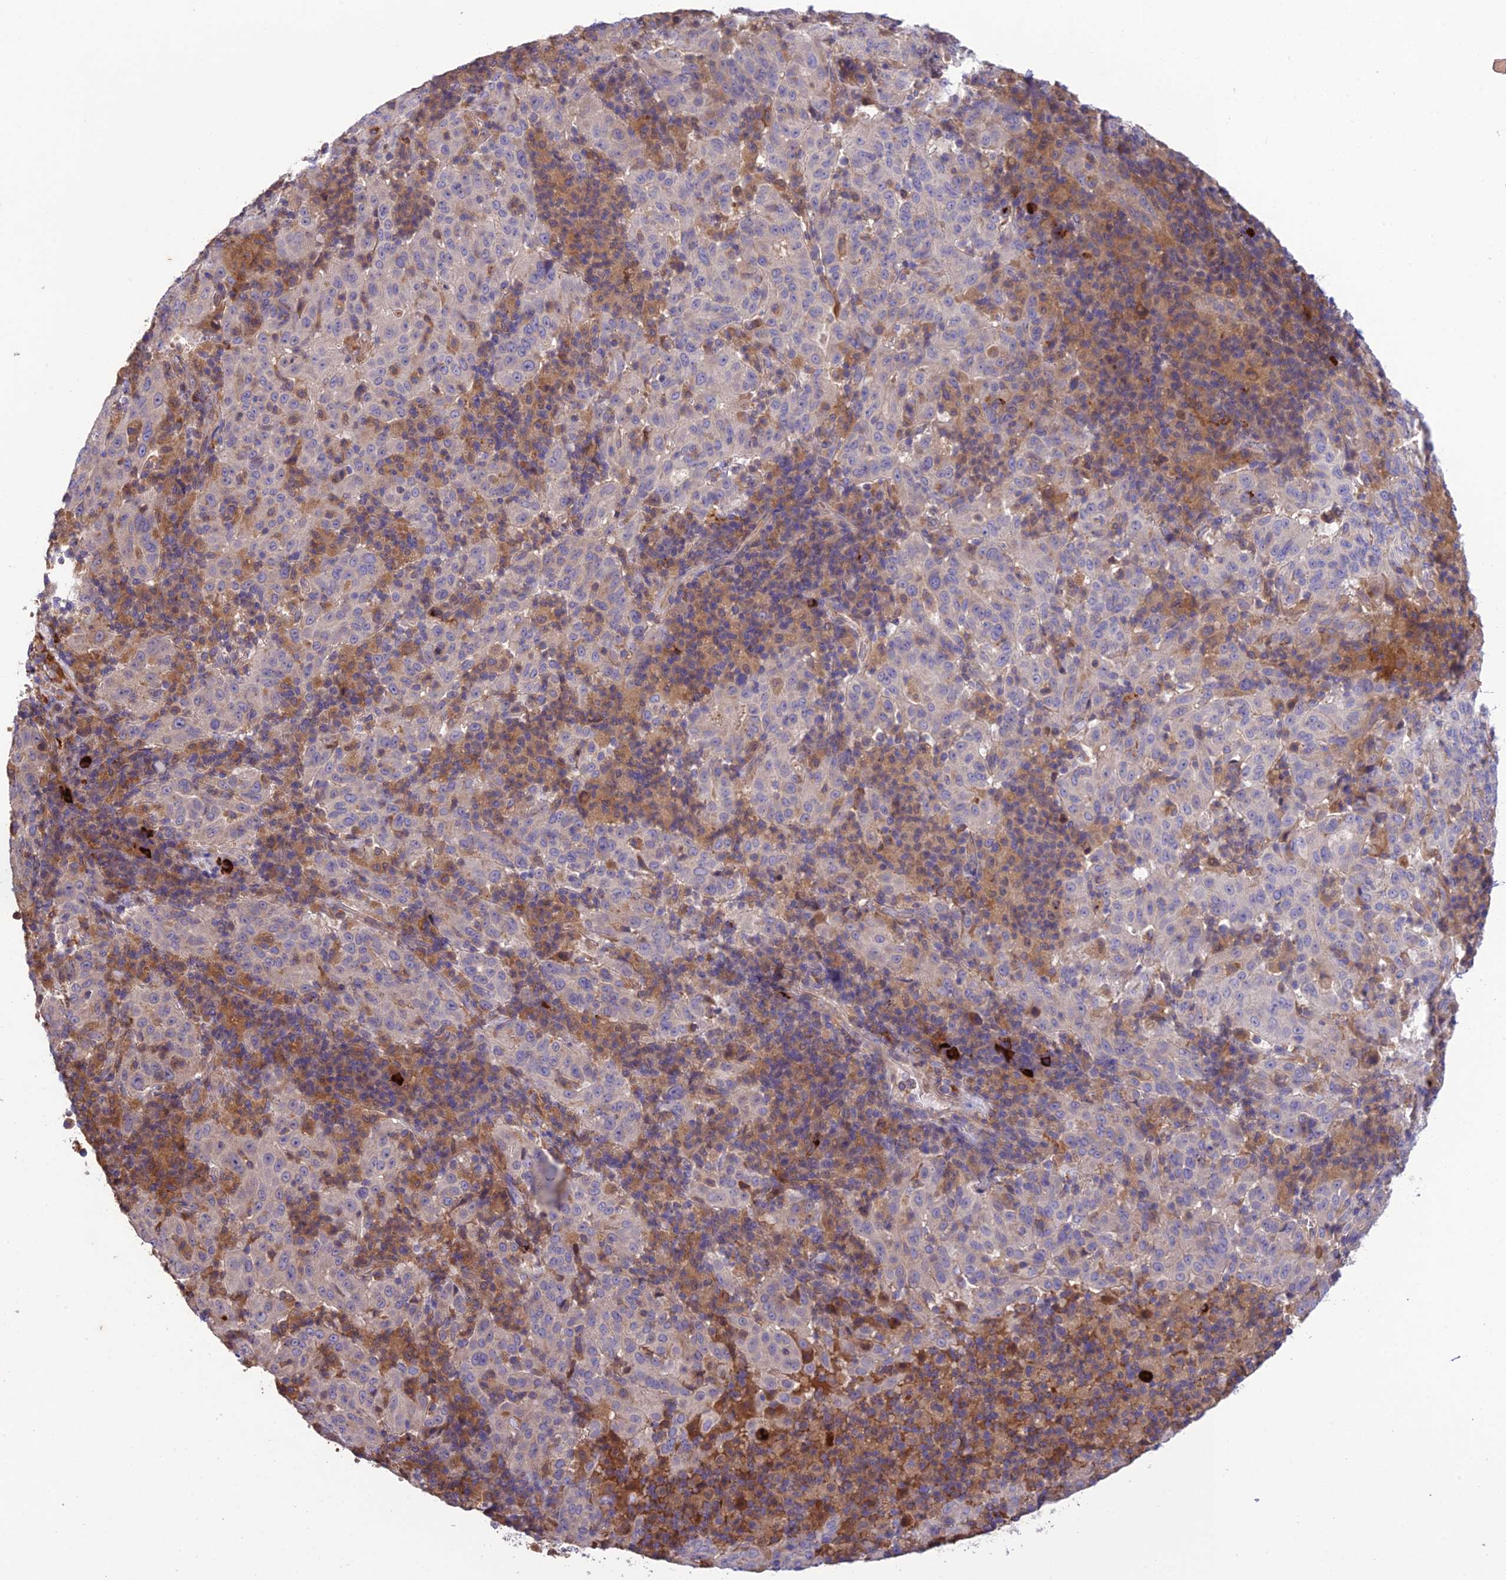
{"staining": {"intensity": "negative", "quantity": "none", "location": "none"}, "tissue": "pancreatic cancer", "cell_type": "Tumor cells", "image_type": "cancer", "snomed": [{"axis": "morphology", "description": "Adenocarcinoma, NOS"}, {"axis": "topography", "description": "Pancreas"}], "caption": "Micrograph shows no significant protein expression in tumor cells of pancreatic adenocarcinoma. (DAB (3,3'-diaminobenzidine) immunohistochemistry (IHC) visualized using brightfield microscopy, high magnification).", "gene": "MIOS", "patient": {"sex": "male", "age": 63}}